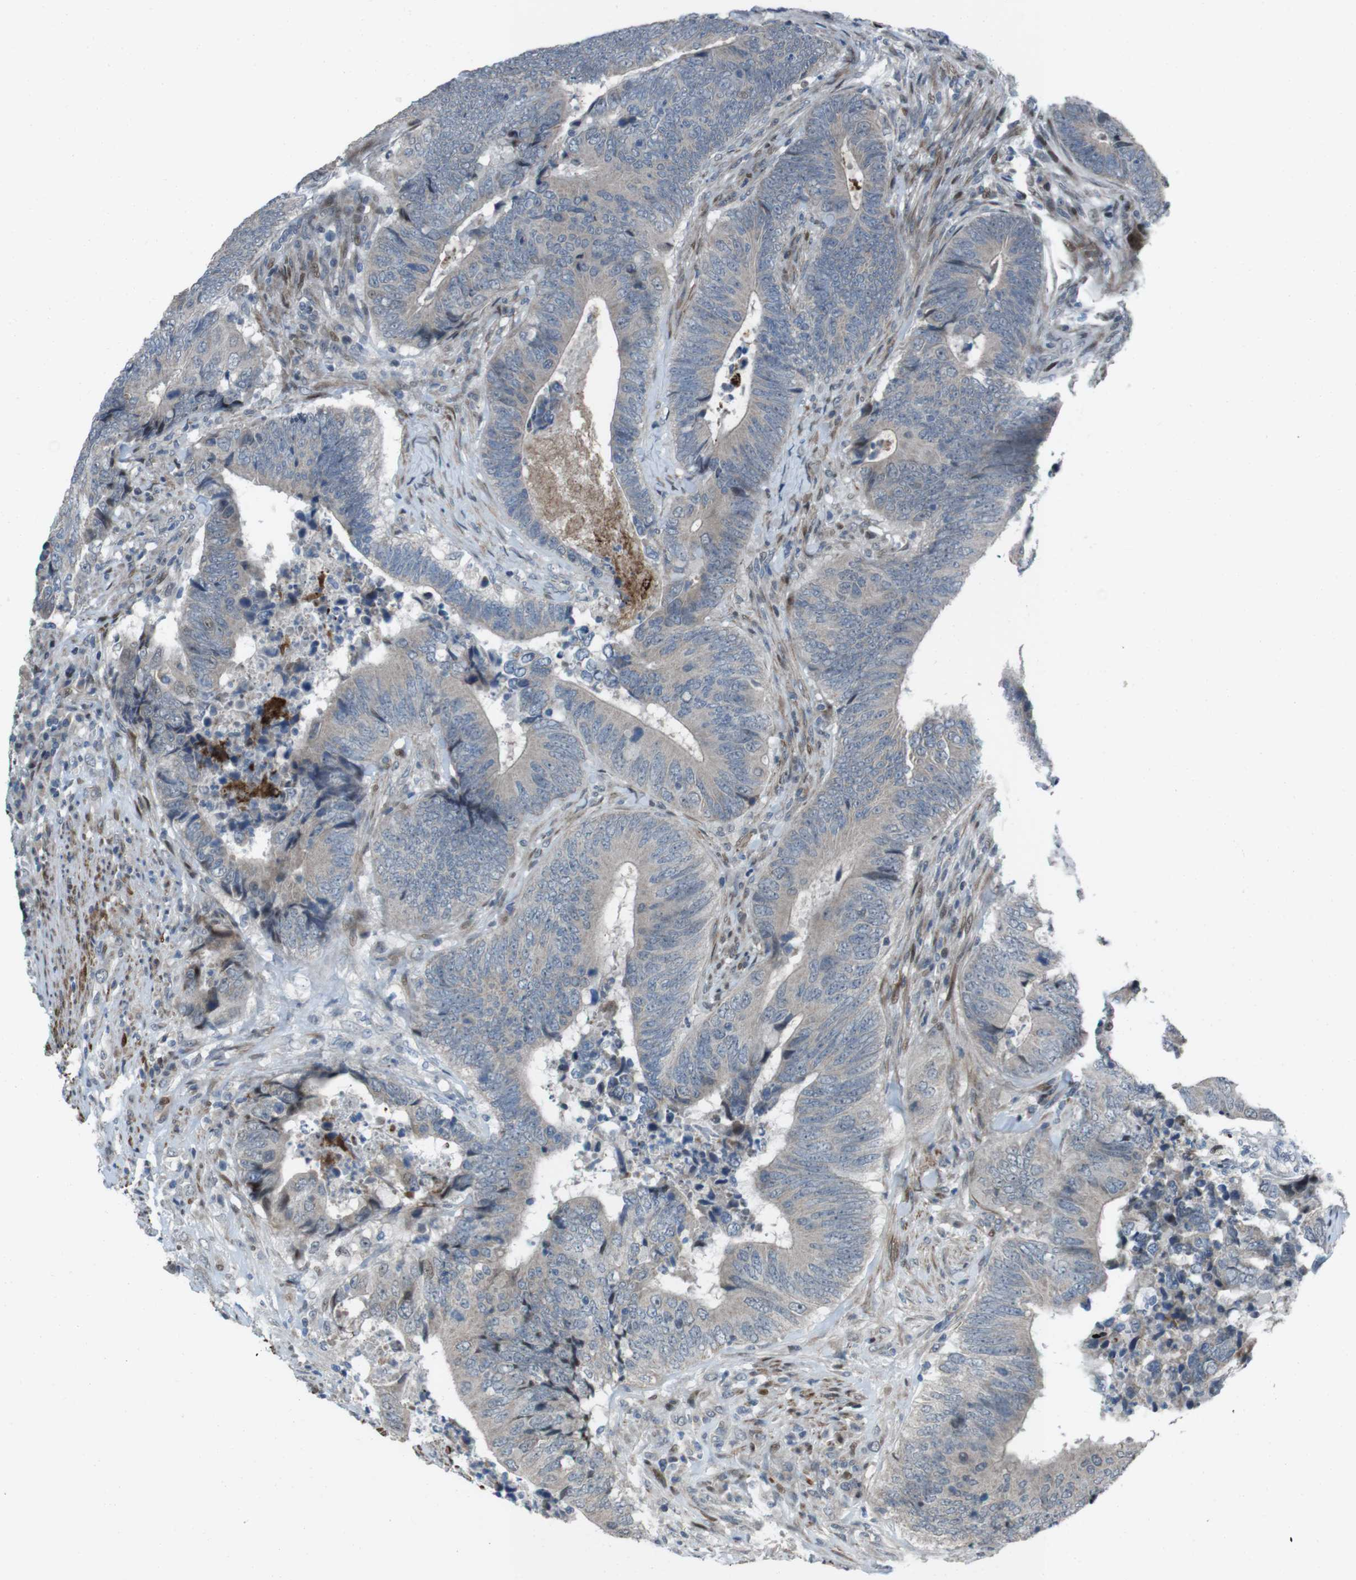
{"staining": {"intensity": "negative", "quantity": "none", "location": "none"}, "tissue": "colorectal cancer", "cell_type": "Tumor cells", "image_type": "cancer", "snomed": [{"axis": "morphology", "description": "Normal tissue, NOS"}, {"axis": "morphology", "description": "Adenocarcinoma, NOS"}, {"axis": "topography", "description": "Colon"}], "caption": "DAB immunohistochemical staining of colorectal cancer (adenocarcinoma) demonstrates no significant positivity in tumor cells.", "gene": "PBRM1", "patient": {"sex": "male", "age": 56}}